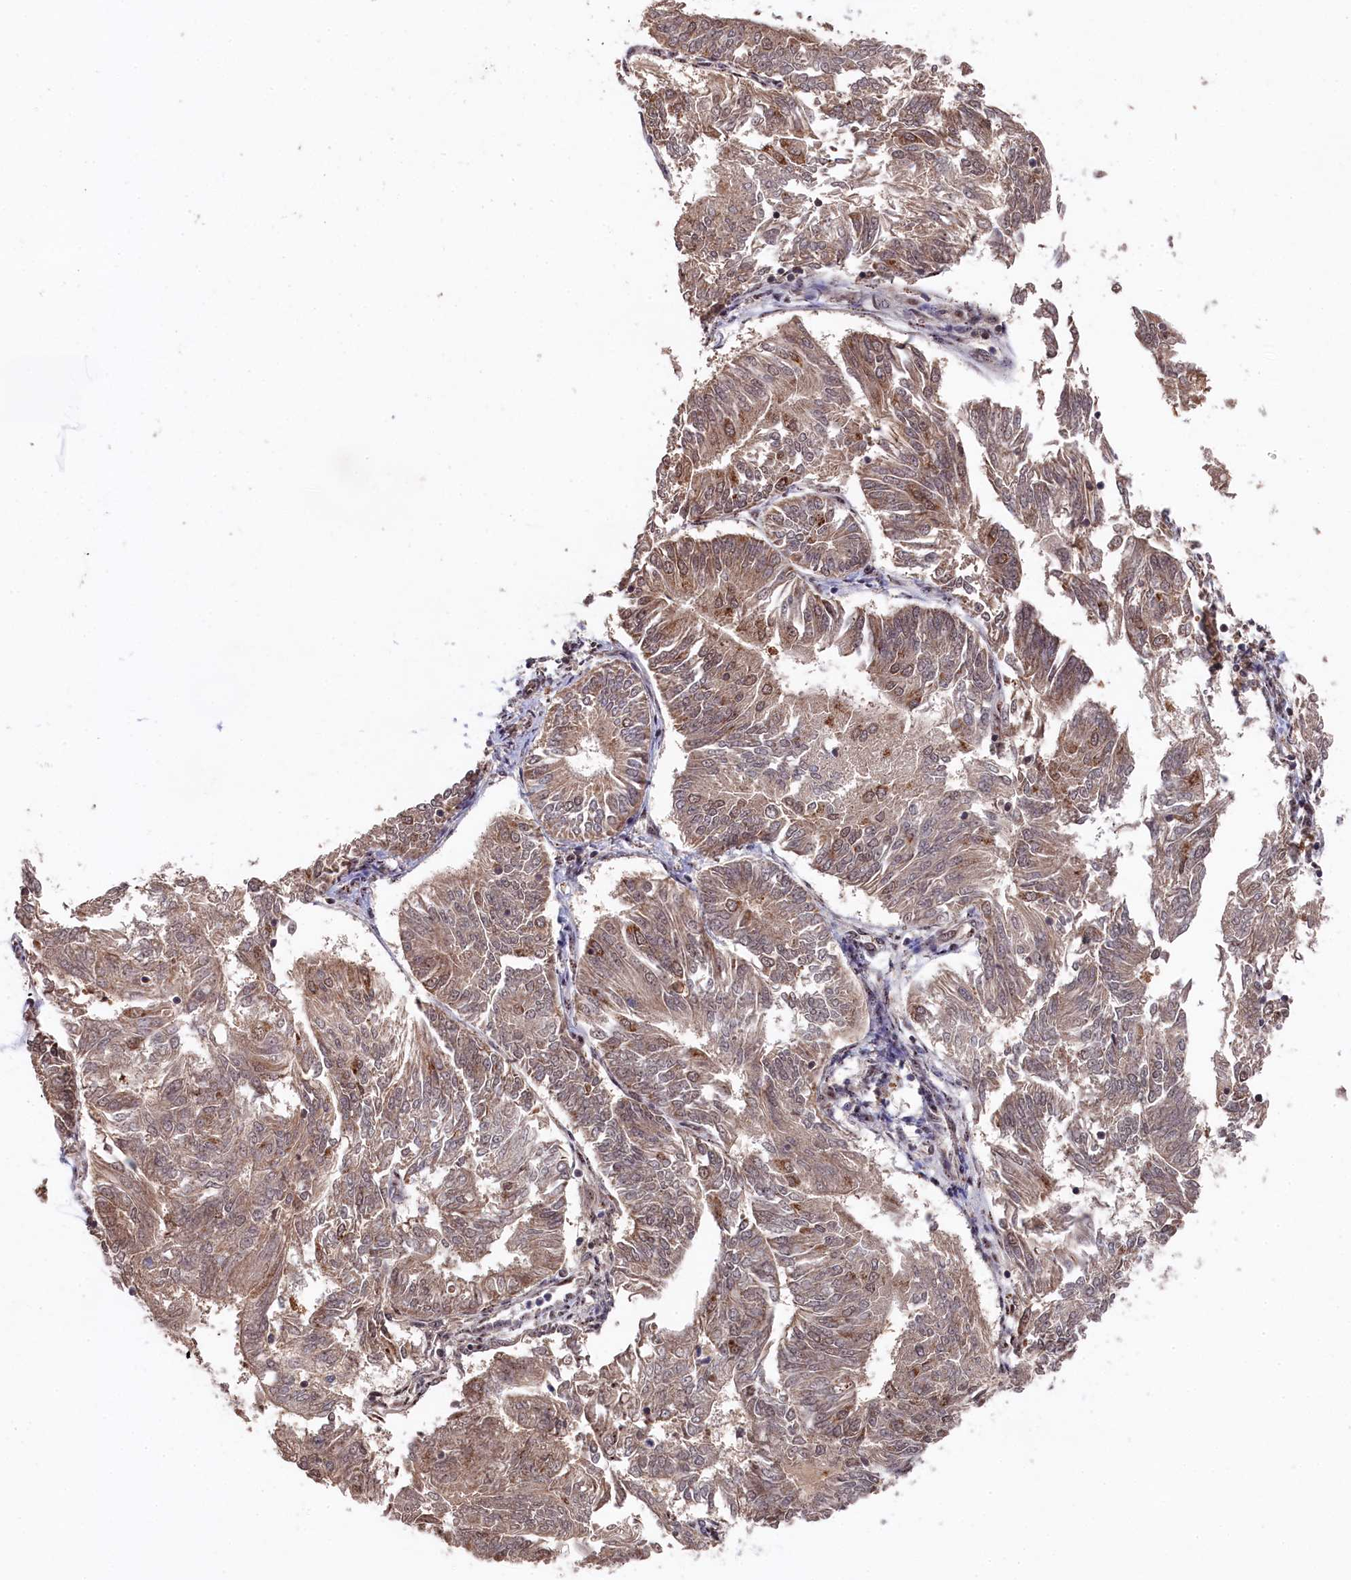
{"staining": {"intensity": "moderate", "quantity": ">75%", "location": "cytoplasmic/membranous"}, "tissue": "endometrial cancer", "cell_type": "Tumor cells", "image_type": "cancer", "snomed": [{"axis": "morphology", "description": "Adenocarcinoma, NOS"}, {"axis": "topography", "description": "Endometrium"}], "caption": "Immunohistochemical staining of endometrial cancer (adenocarcinoma) displays moderate cytoplasmic/membranous protein staining in approximately >75% of tumor cells.", "gene": "CLPX", "patient": {"sex": "female", "age": 58}}